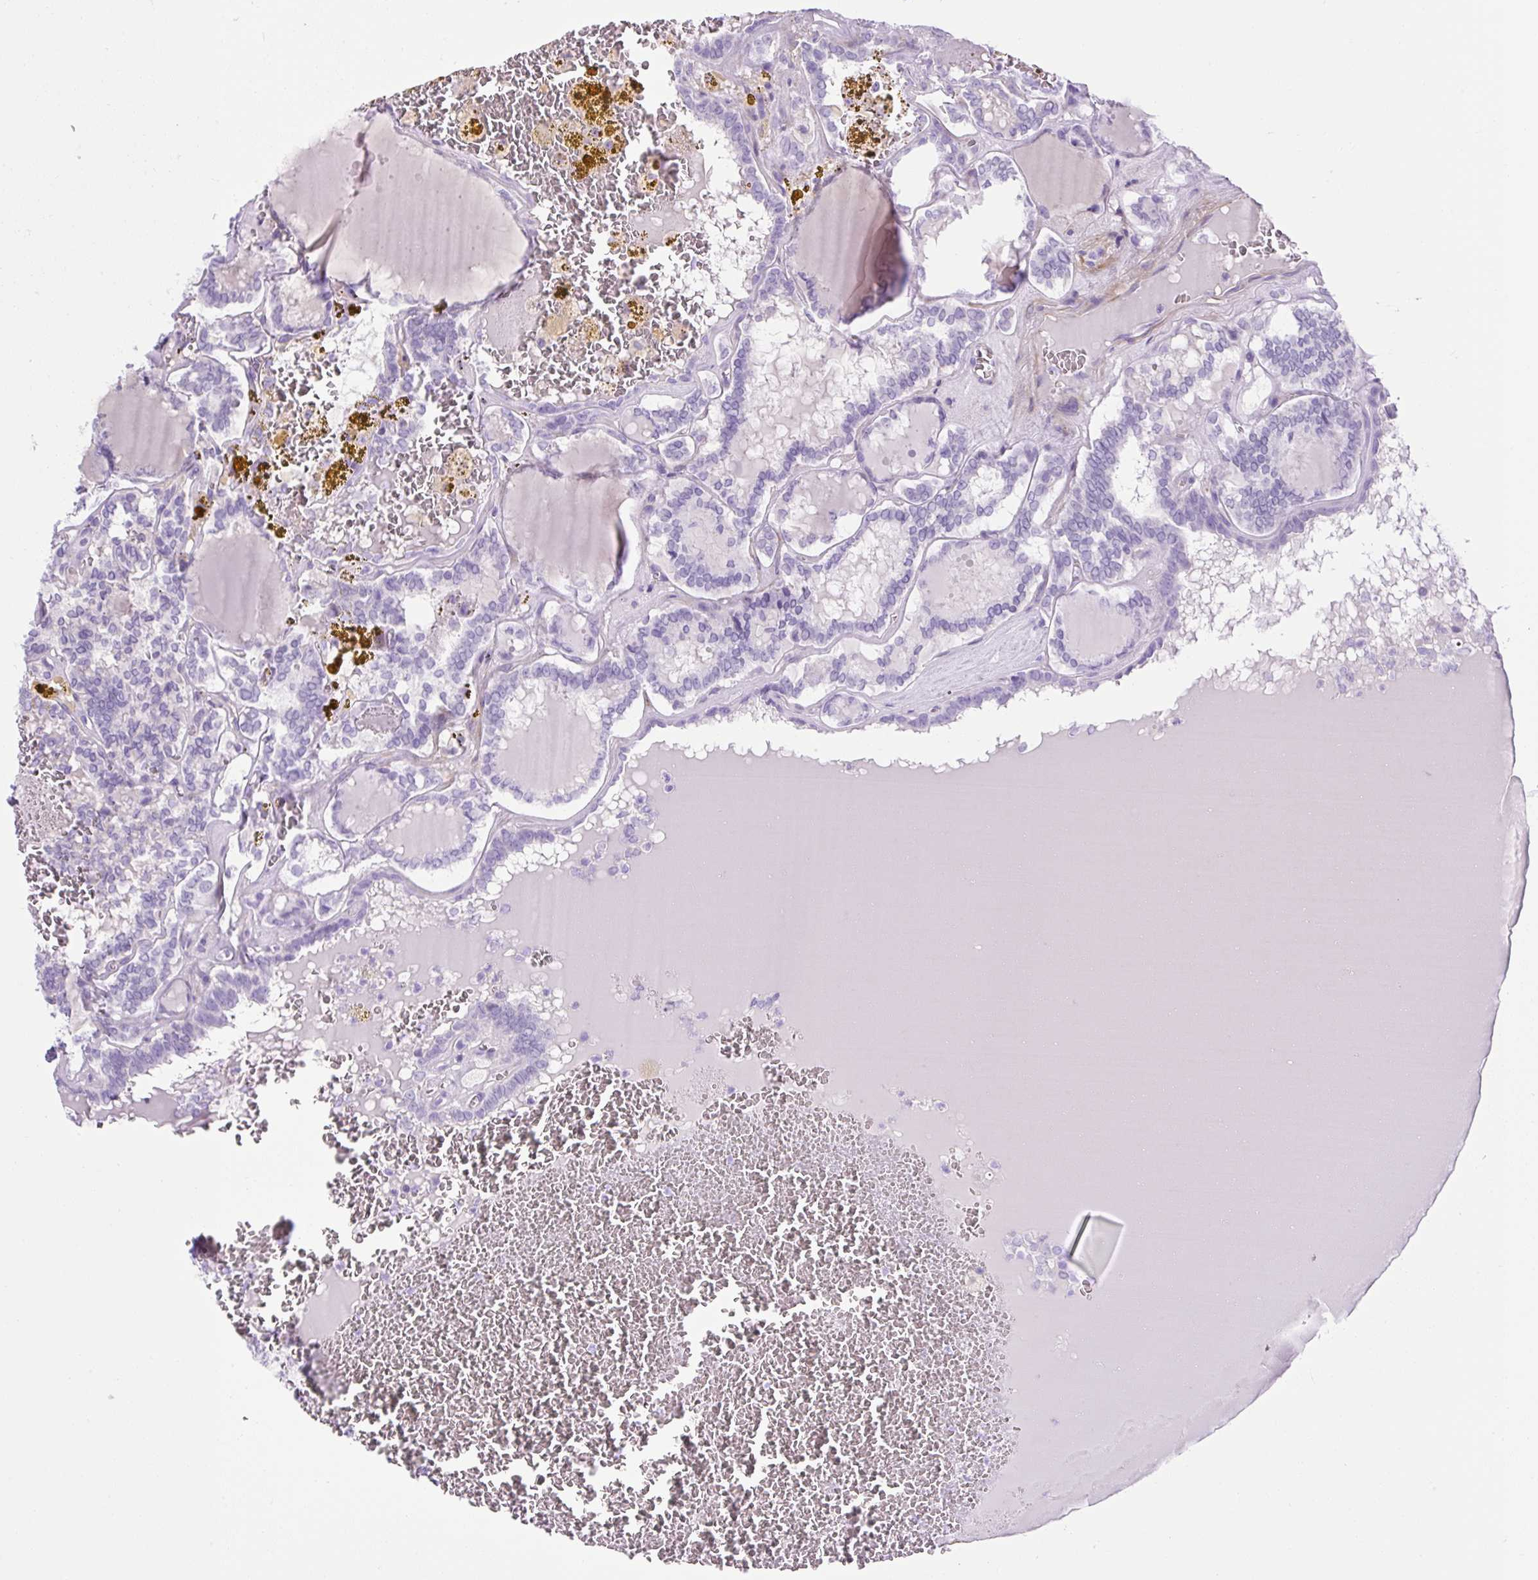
{"staining": {"intensity": "negative", "quantity": "none", "location": "none"}, "tissue": "thyroid cancer", "cell_type": "Tumor cells", "image_type": "cancer", "snomed": [{"axis": "morphology", "description": "Papillary adenocarcinoma, NOS"}, {"axis": "topography", "description": "Thyroid gland"}], "caption": "High magnification brightfield microscopy of thyroid cancer stained with DAB (3,3'-diaminobenzidine) (brown) and counterstained with hematoxylin (blue): tumor cells show no significant staining.", "gene": "VWA7", "patient": {"sex": "female", "age": 72}}